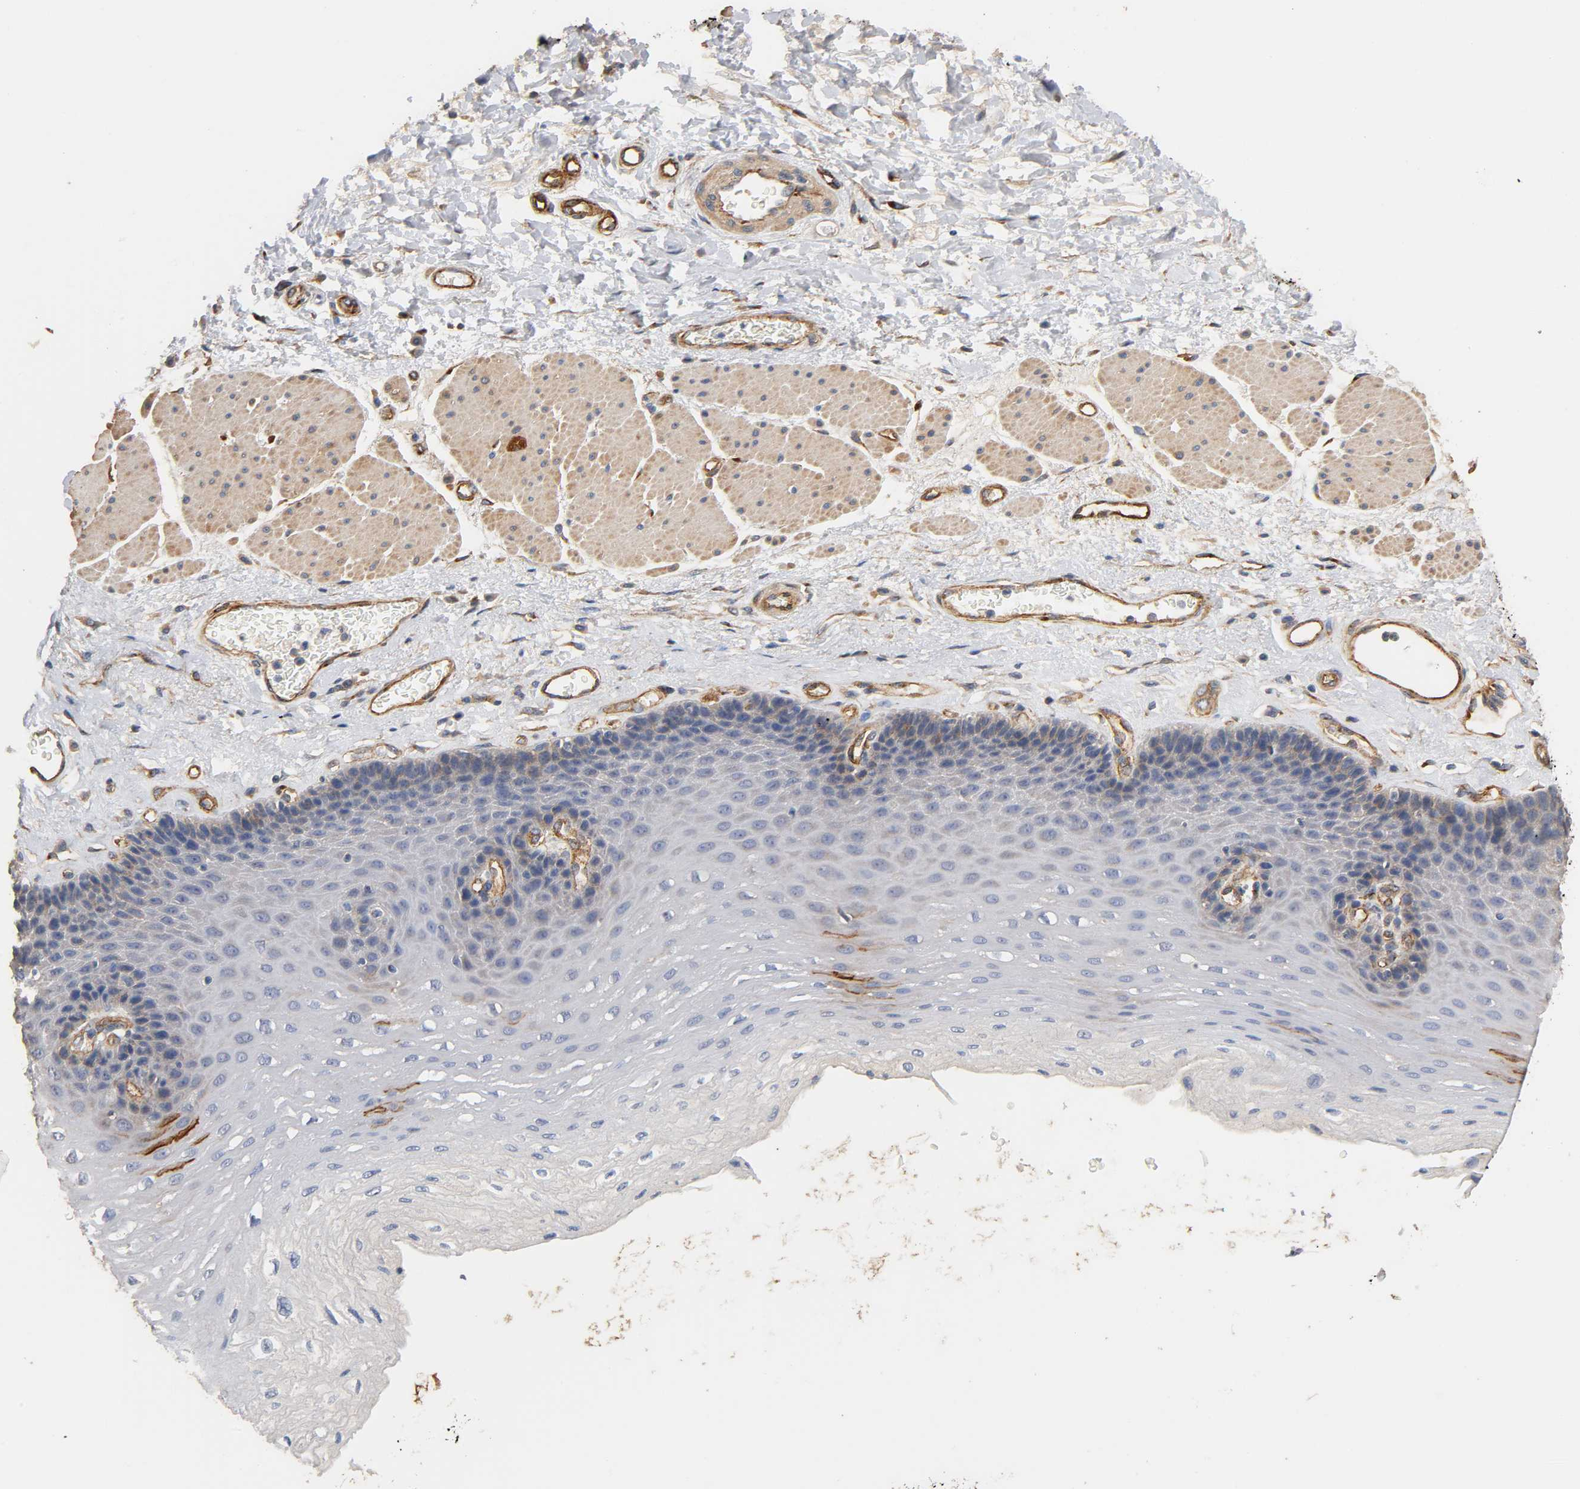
{"staining": {"intensity": "strong", "quantity": "<25%", "location": "cytoplasmic/membranous"}, "tissue": "esophagus", "cell_type": "Squamous epithelial cells", "image_type": "normal", "snomed": [{"axis": "morphology", "description": "Normal tissue, NOS"}, {"axis": "topography", "description": "Esophagus"}], "caption": "Immunohistochemistry photomicrograph of normal esophagus: esophagus stained using immunohistochemistry (IHC) reveals medium levels of strong protein expression localized specifically in the cytoplasmic/membranous of squamous epithelial cells, appearing as a cytoplasmic/membranous brown color.", "gene": "IFITM2", "patient": {"sex": "female", "age": 72}}